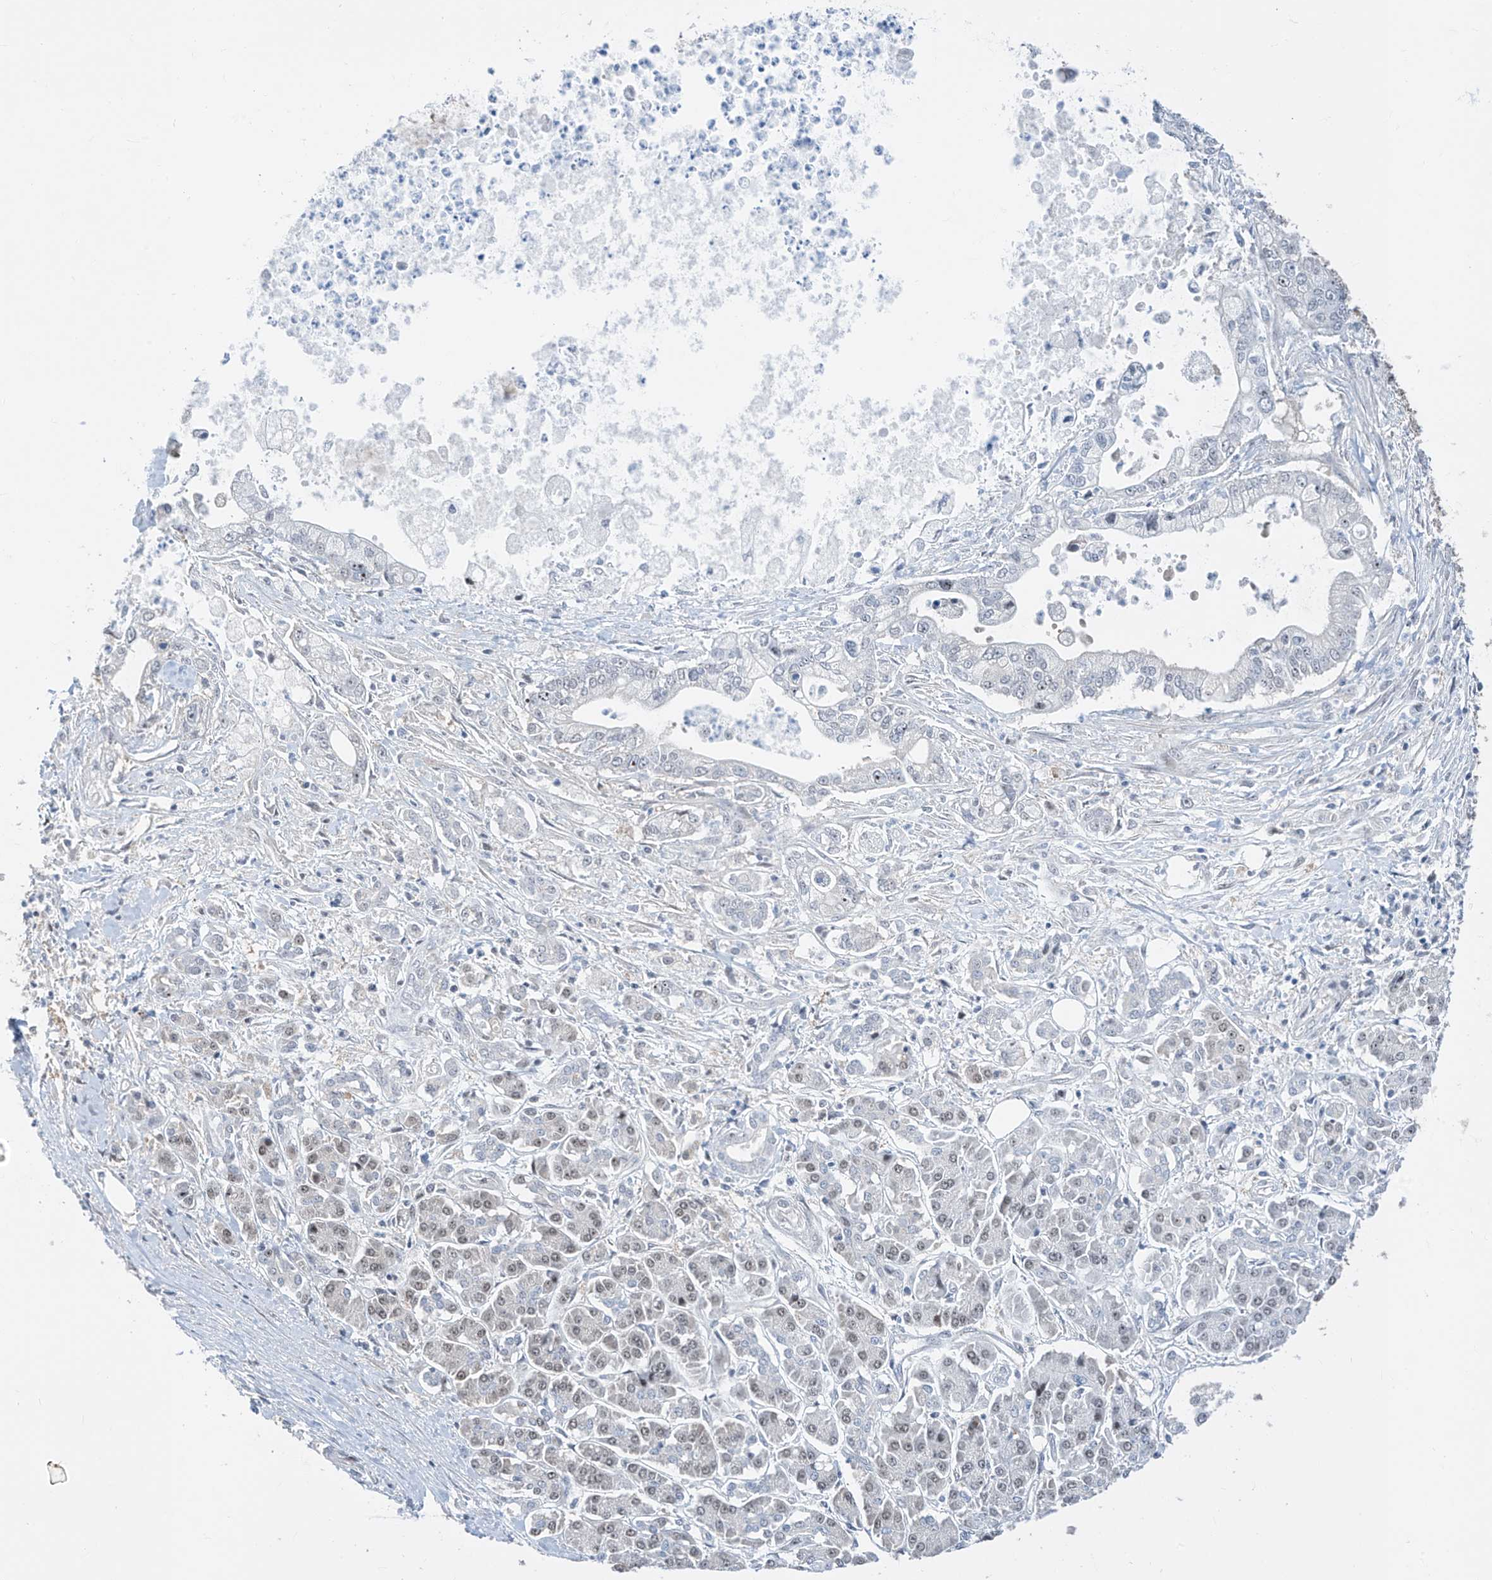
{"staining": {"intensity": "negative", "quantity": "none", "location": "none"}, "tissue": "pancreatic cancer", "cell_type": "Tumor cells", "image_type": "cancer", "snomed": [{"axis": "morphology", "description": "Adenocarcinoma, NOS"}, {"axis": "topography", "description": "Pancreas"}], "caption": "The immunohistochemistry (IHC) photomicrograph has no significant expression in tumor cells of adenocarcinoma (pancreatic) tissue.", "gene": "TTC38", "patient": {"sex": "male", "age": 69}}